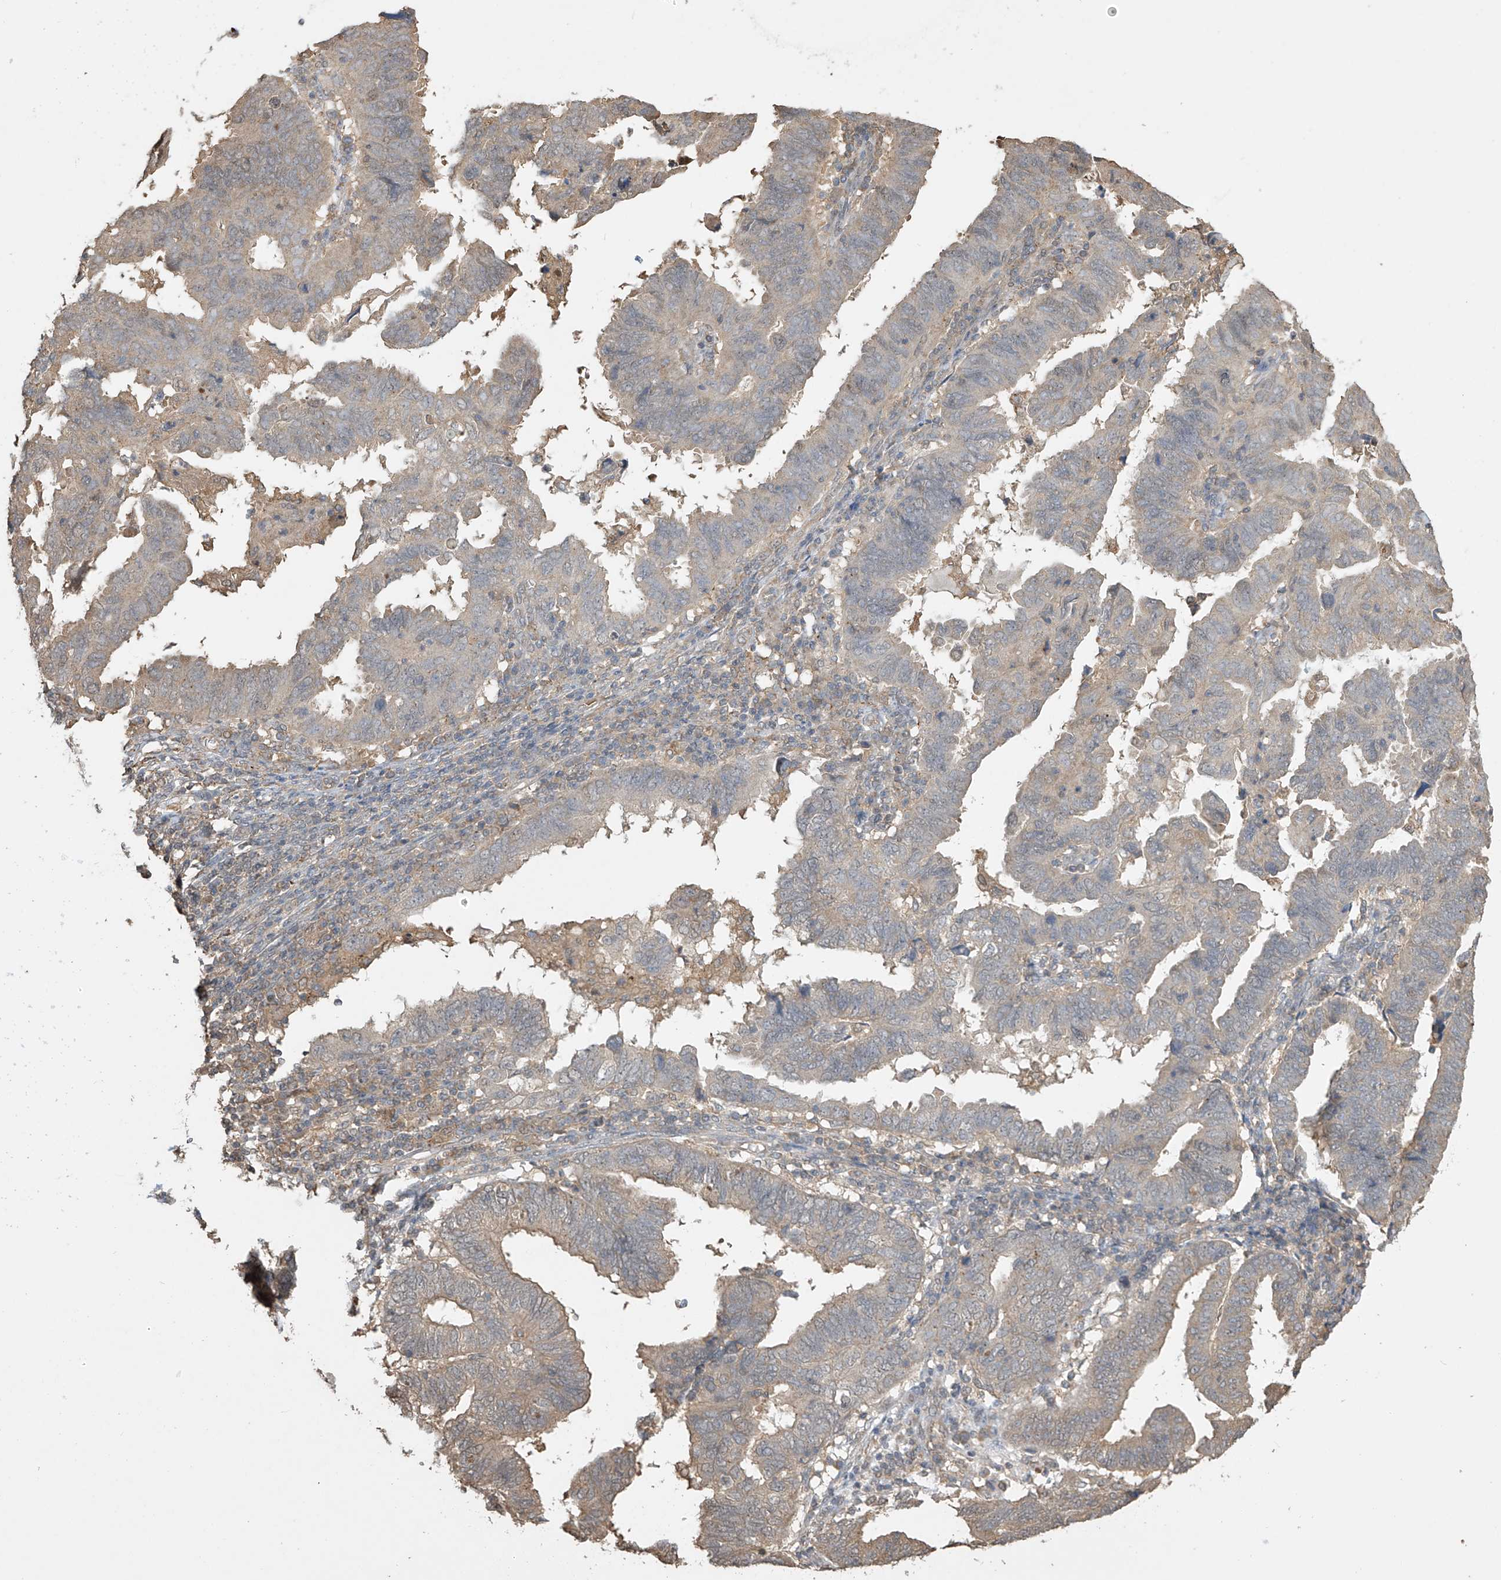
{"staining": {"intensity": "weak", "quantity": "25%-75%", "location": "cytoplasmic/membranous"}, "tissue": "endometrial cancer", "cell_type": "Tumor cells", "image_type": "cancer", "snomed": [{"axis": "morphology", "description": "Adenocarcinoma, NOS"}, {"axis": "topography", "description": "Uterus"}], "caption": "The photomicrograph demonstrates immunohistochemical staining of endometrial cancer (adenocarcinoma). There is weak cytoplasmic/membranous positivity is seen in approximately 25%-75% of tumor cells.", "gene": "SLFN14", "patient": {"sex": "female", "age": 77}}